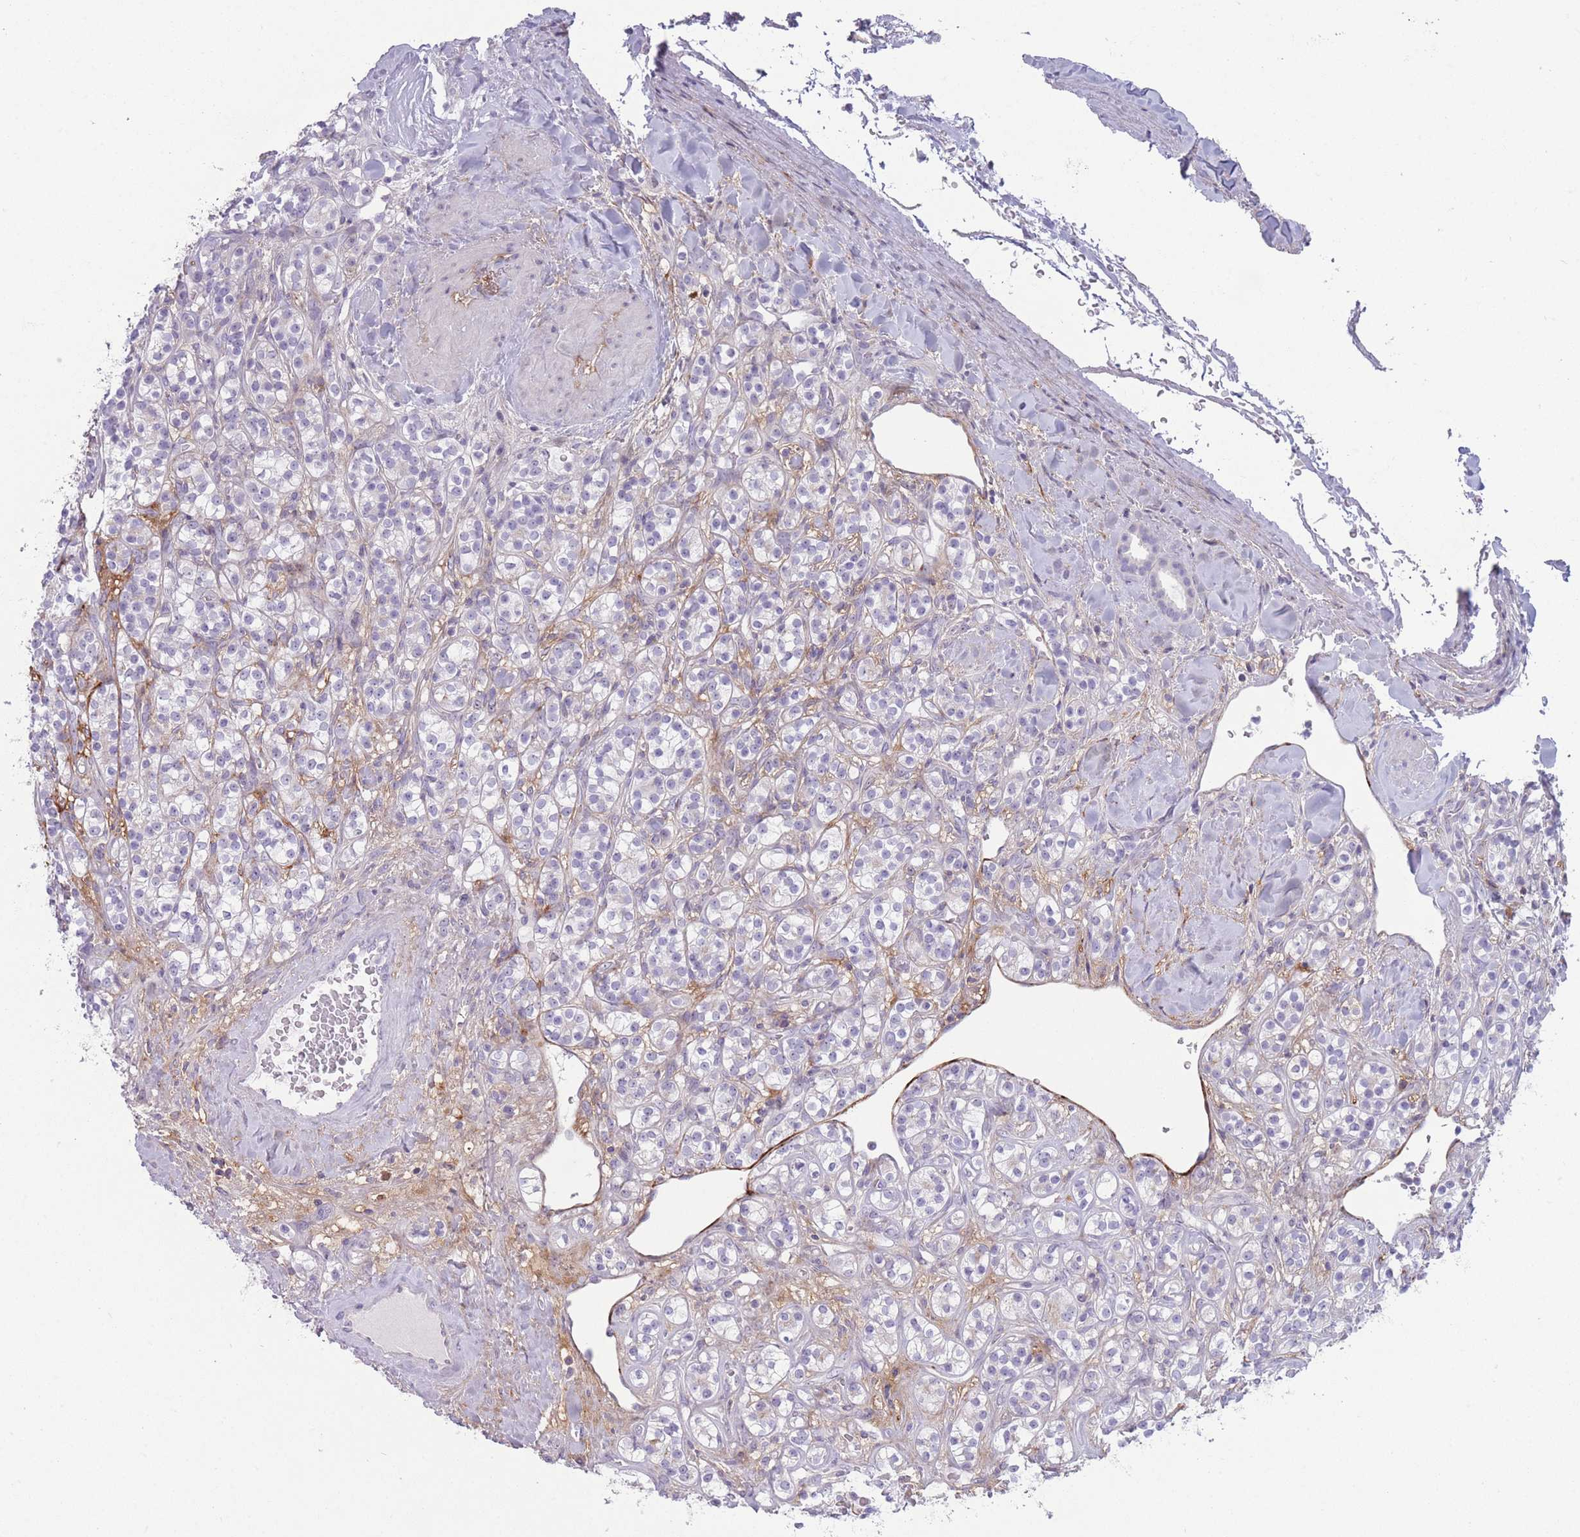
{"staining": {"intensity": "negative", "quantity": "none", "location": "none"}, "tissue": "renal cancer", "cell_type": "Tumor cells", "image_type": "cancer", "snomed": [{"axis": "morphology", "description": "Adenocarcinoma, NOS"}, {"axis": "topography", "description": "Kidney"}], "caption": "A high-resolution micrograph shows immunohistochemistry staining of renal adenocarcinoma, which demonstrates no significant expression in tumor cells. (Immunohistochemistry (ihc), brightfield microscopy, high magnification).", "gene": "PAIP2B", "patient": {"sex": "male", "age": 77}}